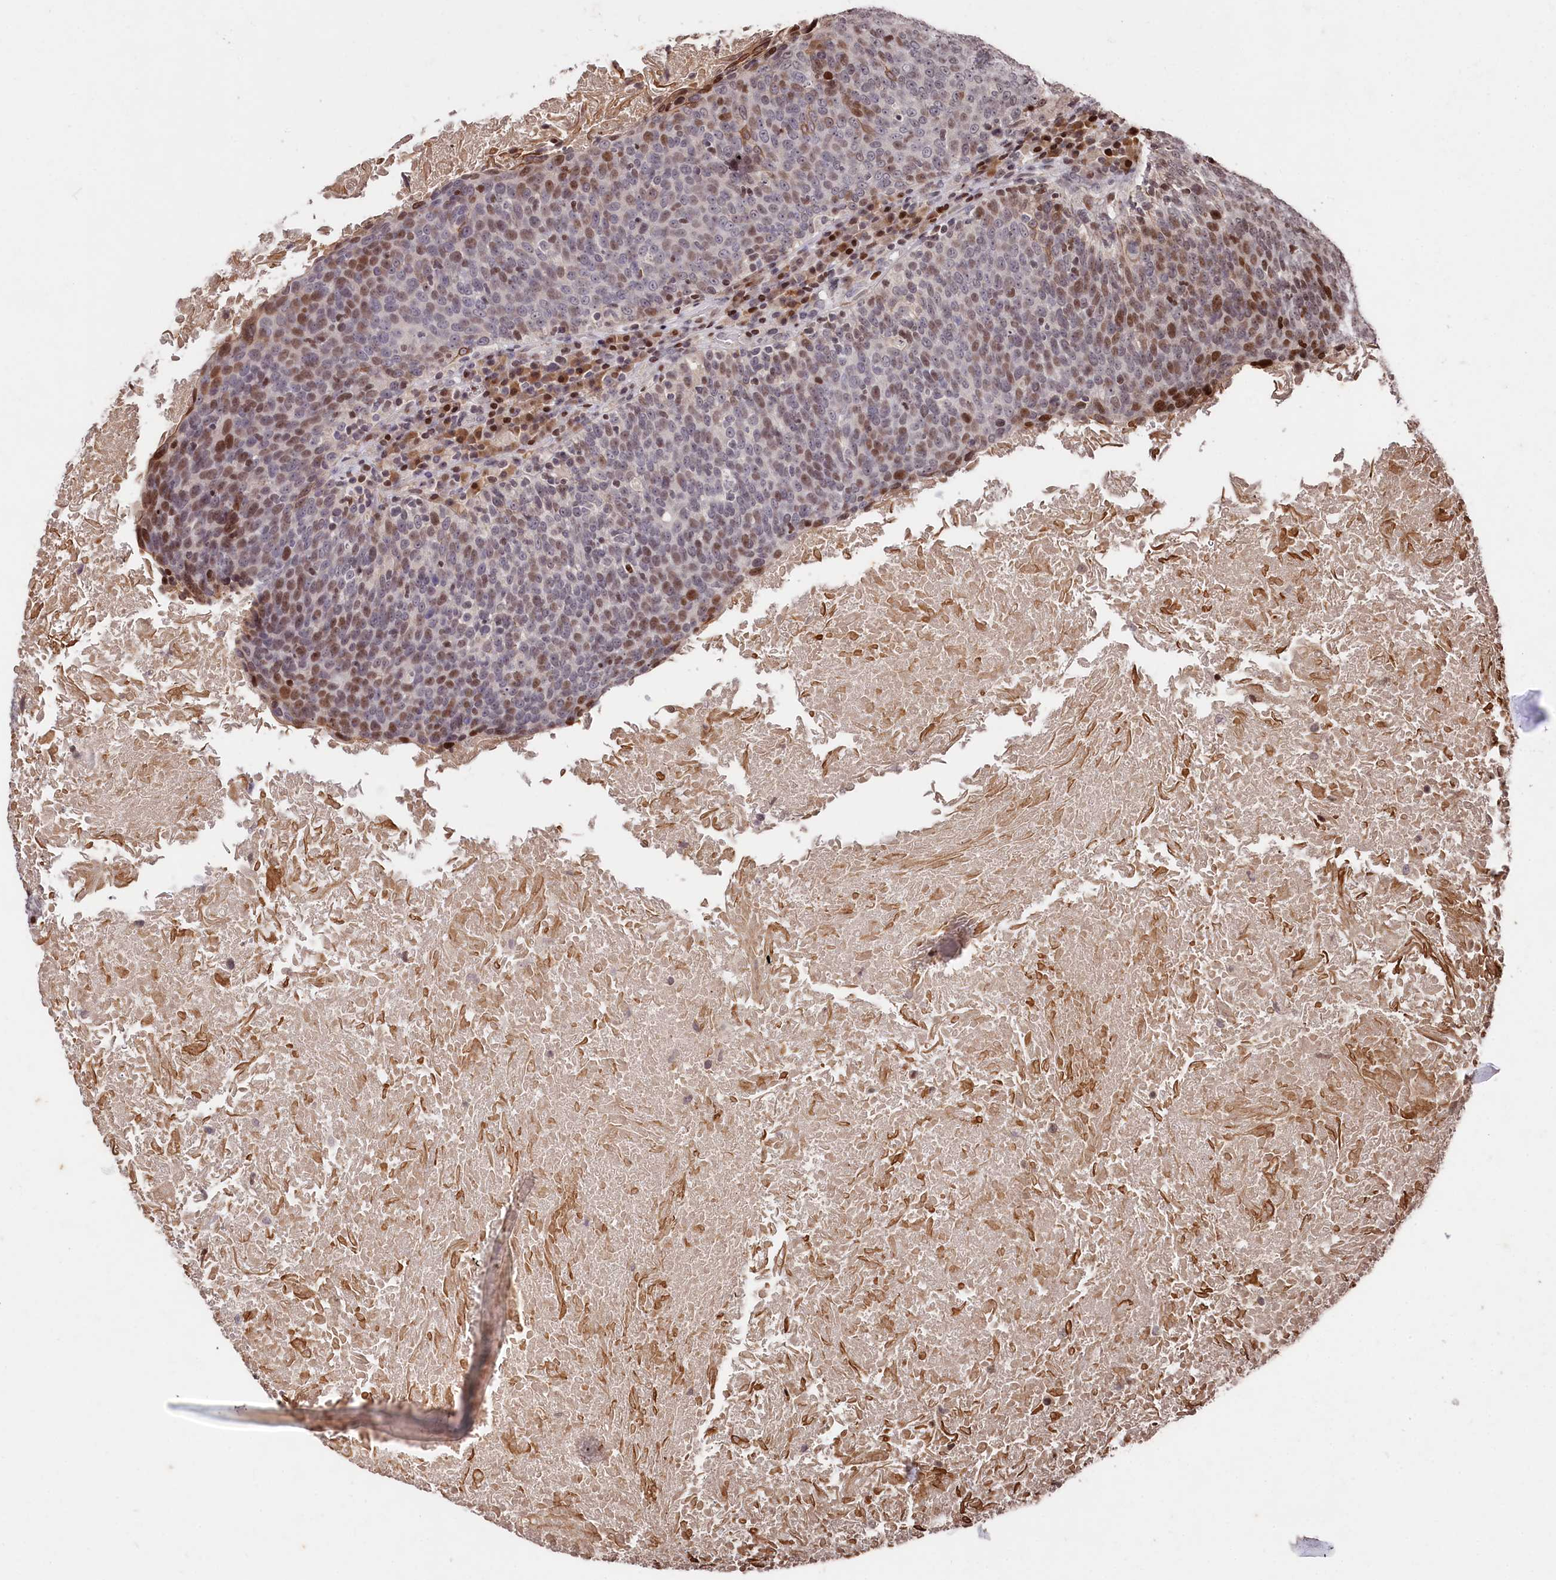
{"staining": {"intensity": "moderate", "quantity": "<25%", "location": "nuclear"}, "tissue": "head and neck cancer", "cell_type": "Tumor cells", "image_type": "cancer", "snomed": [{"axis": "morphology", "description": "Squamous cell carcinoma, NOS"}, {"axis": "morphology", "description": "Squamous cell carcinoma, metastatic, NOS"}, {"axis": "topography", "description": "Lymph node"}, {"axis": "topography", "description": "Head-Neck"}], "caption": "Protein analysis of metastatic squamous cell carcinoma (head and neck) tissue shows moderate nuclear positivity in approximately <25% of tumor cells. (Brightfield microscopy of DAB IHC at high magnification).", "gene": "MCF2L2", "patient": {"sex": "male", "age": 62}}